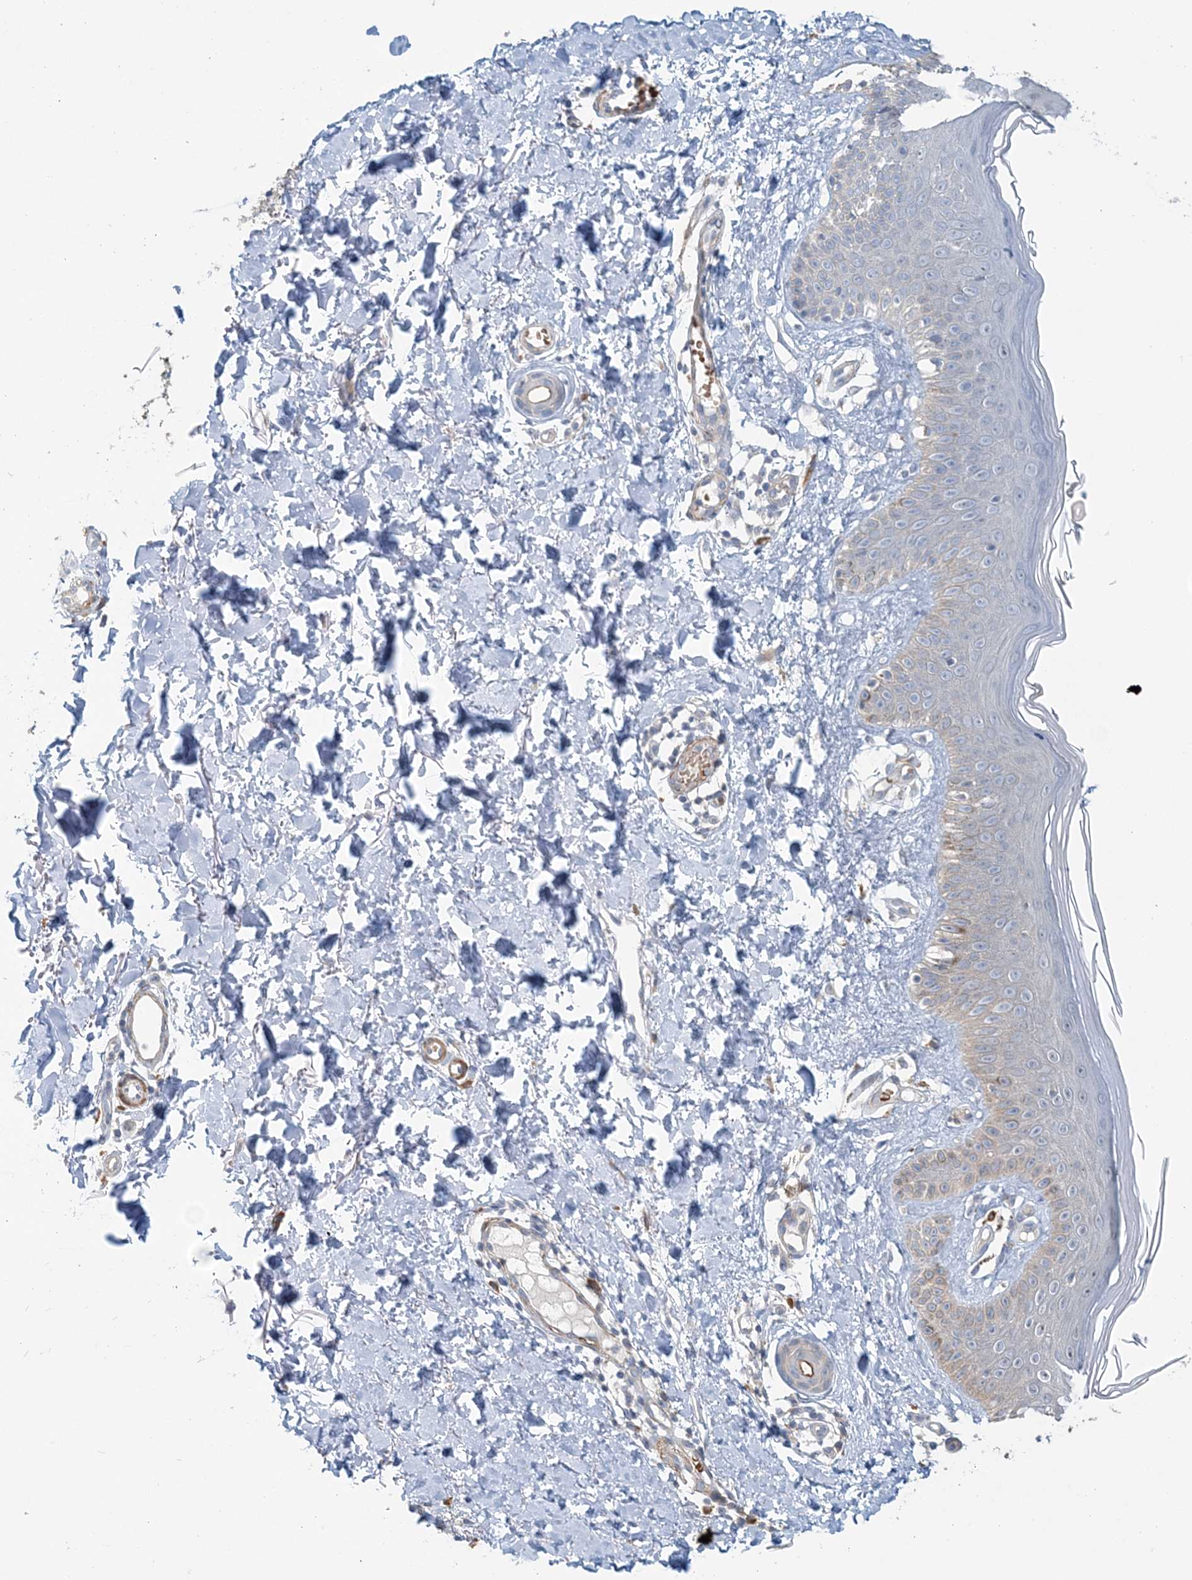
{"staining": {"intensity": "negative", "quantity": "none", "location": "none"}, "tissue": "skin", "cell_type": "Fibroblasts", "image_type": "normal", "snomed": [{"axis": "morphology", "description": "Normal tissue, NOS"}, {"axis": "topography", "description": "Skin"}], "caption": "A micrograph of skin stained for a protein demonstrates no brown staining in fibroblasts. (Brightfield microscopy of DAB (3,3'-diaminobenzidine) immunohistochemistry at high magnification).", "gene": "TTI1", "patient": {"sex": "male", "age": 52}}